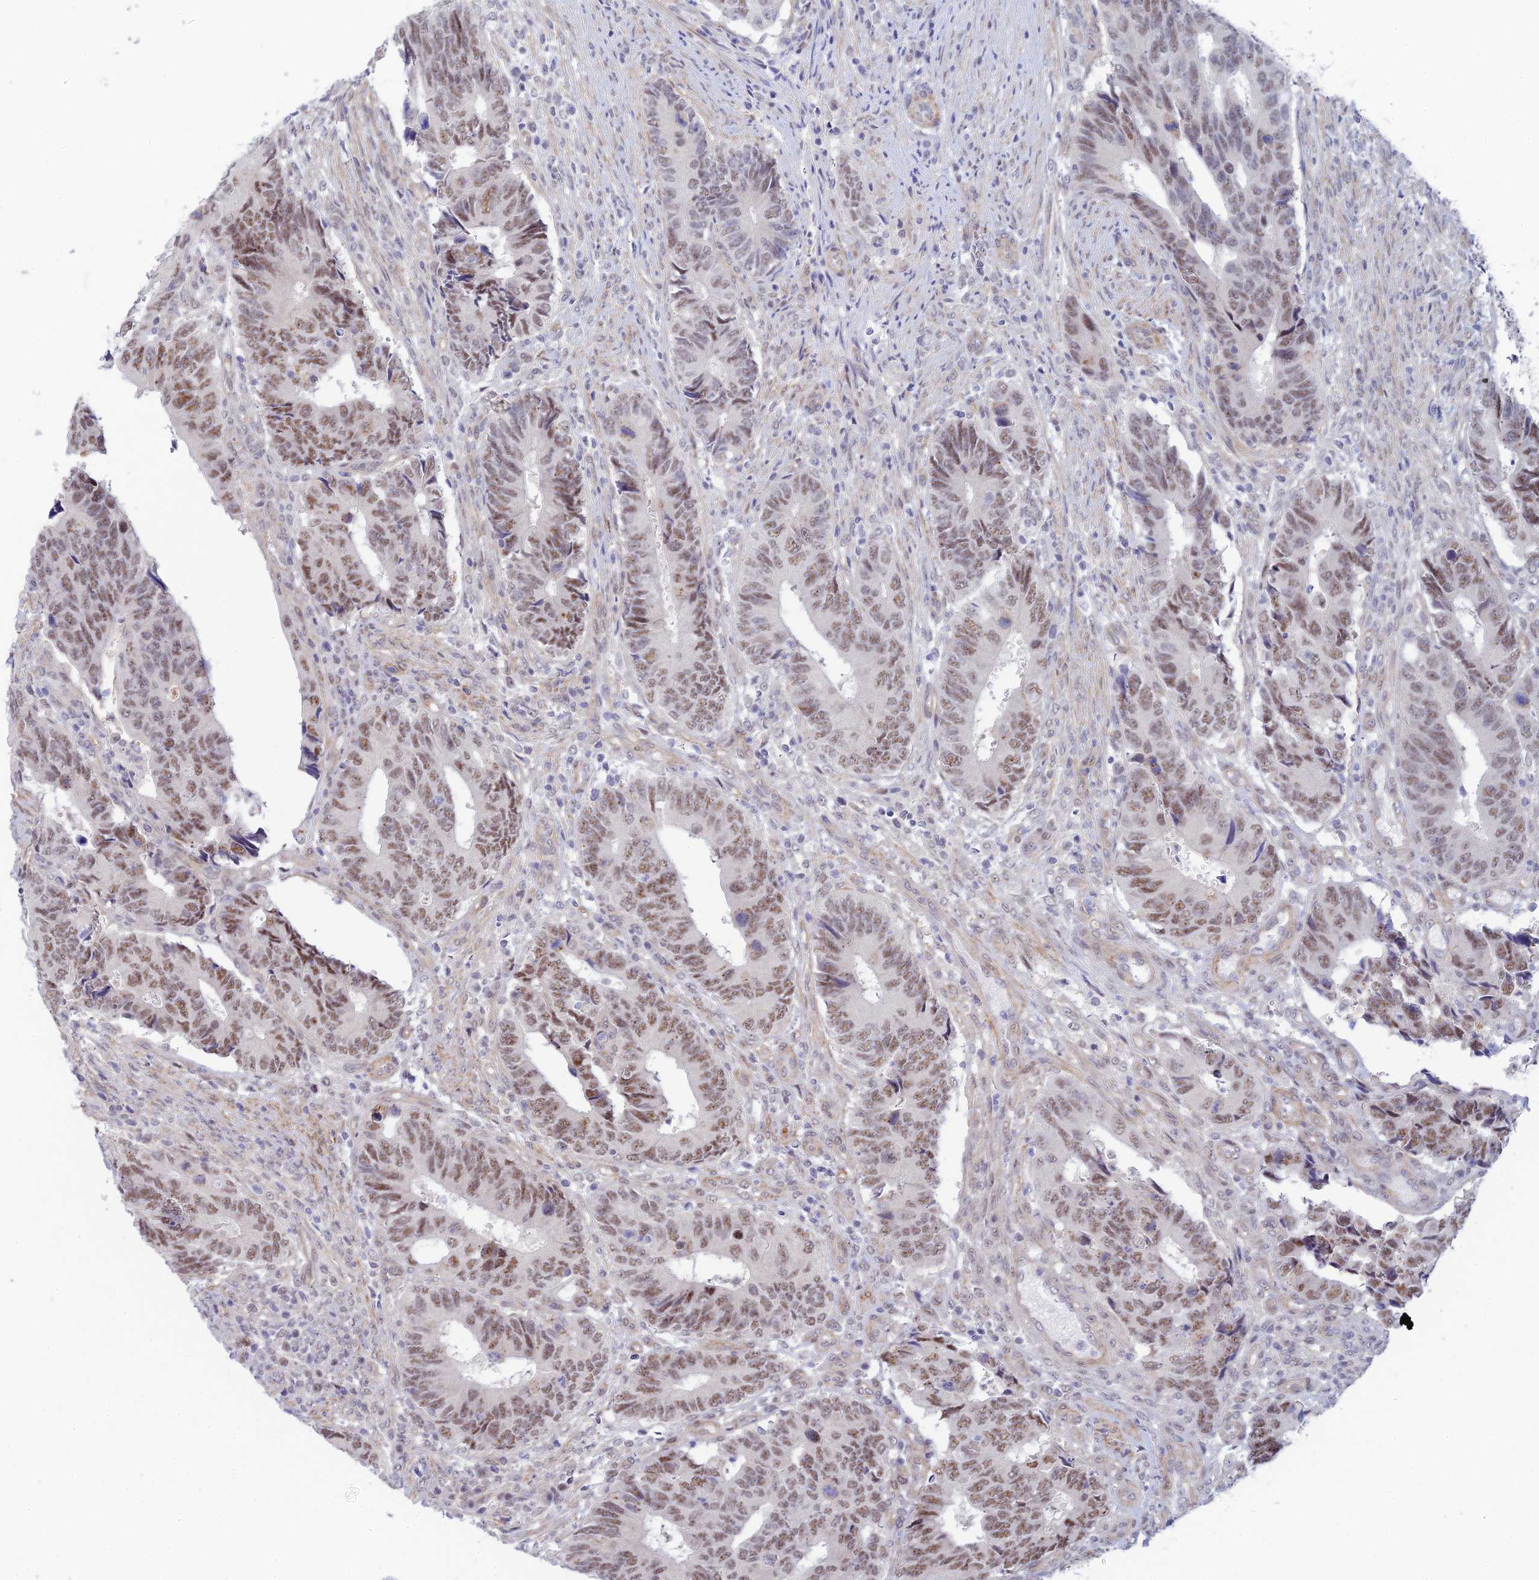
{"staining": {"intensity": "moderate", "quantity": ">75%", "location": "nuclear"}, "tissue": "colorectal cancer", "cell_type": "Tumor cells", "image_type": "cancer", "snomed": [{"axis": "morphology", "description": "Adenocarcinoma, NOS"}, {"axis": "topography", "description": "Colon"}], "caption": "Immunohistochemical staining of human colorectal adenocarcinoma displays medium levels of moderate nuclear expression in about >75% of tumor cells.", "gene": "CFAP92", "patient": {"sex": "male", "age": 87}}